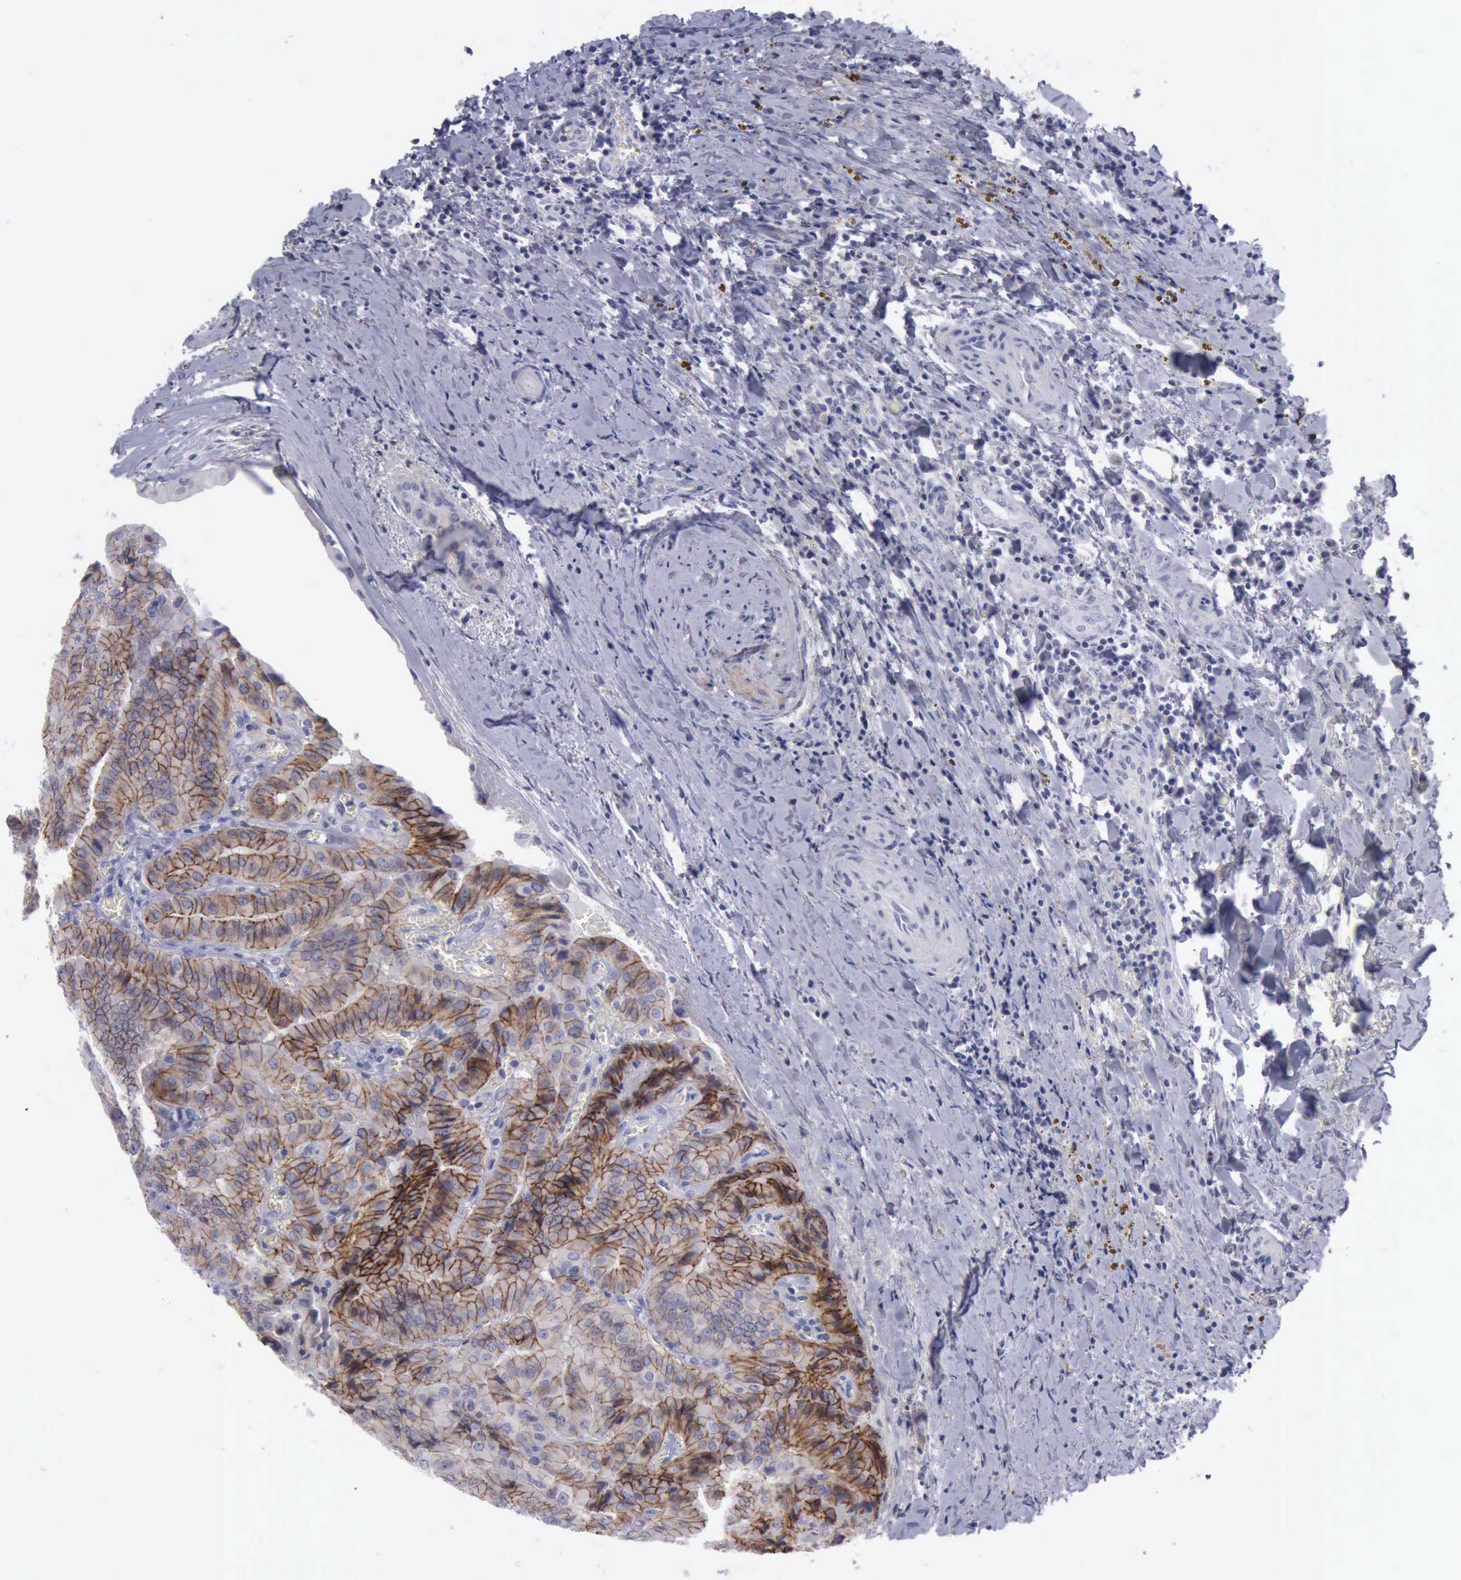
{"staining": {"intensity": "moderate", "quantity": ">75%", "location": "cytoplasmic/membranous"}, "tissue": "thyroid cancer", "cell_type": "Tumor cells", "image_type": "cancer", "snomed": [{"axis": "morphology", "description": "Papillary adenocarcinoma, NOS"}, {"axis": "topography", "description": "Thyroid gland"}], "caption": "A brown stain labels moderate cytoplasmic/membranous staining of a protein in human thyroid cancer (papillary adenocarcinoma) tumor cells.", "gene": "CDH2", "patient": {"sex": "female", "age": 71}}